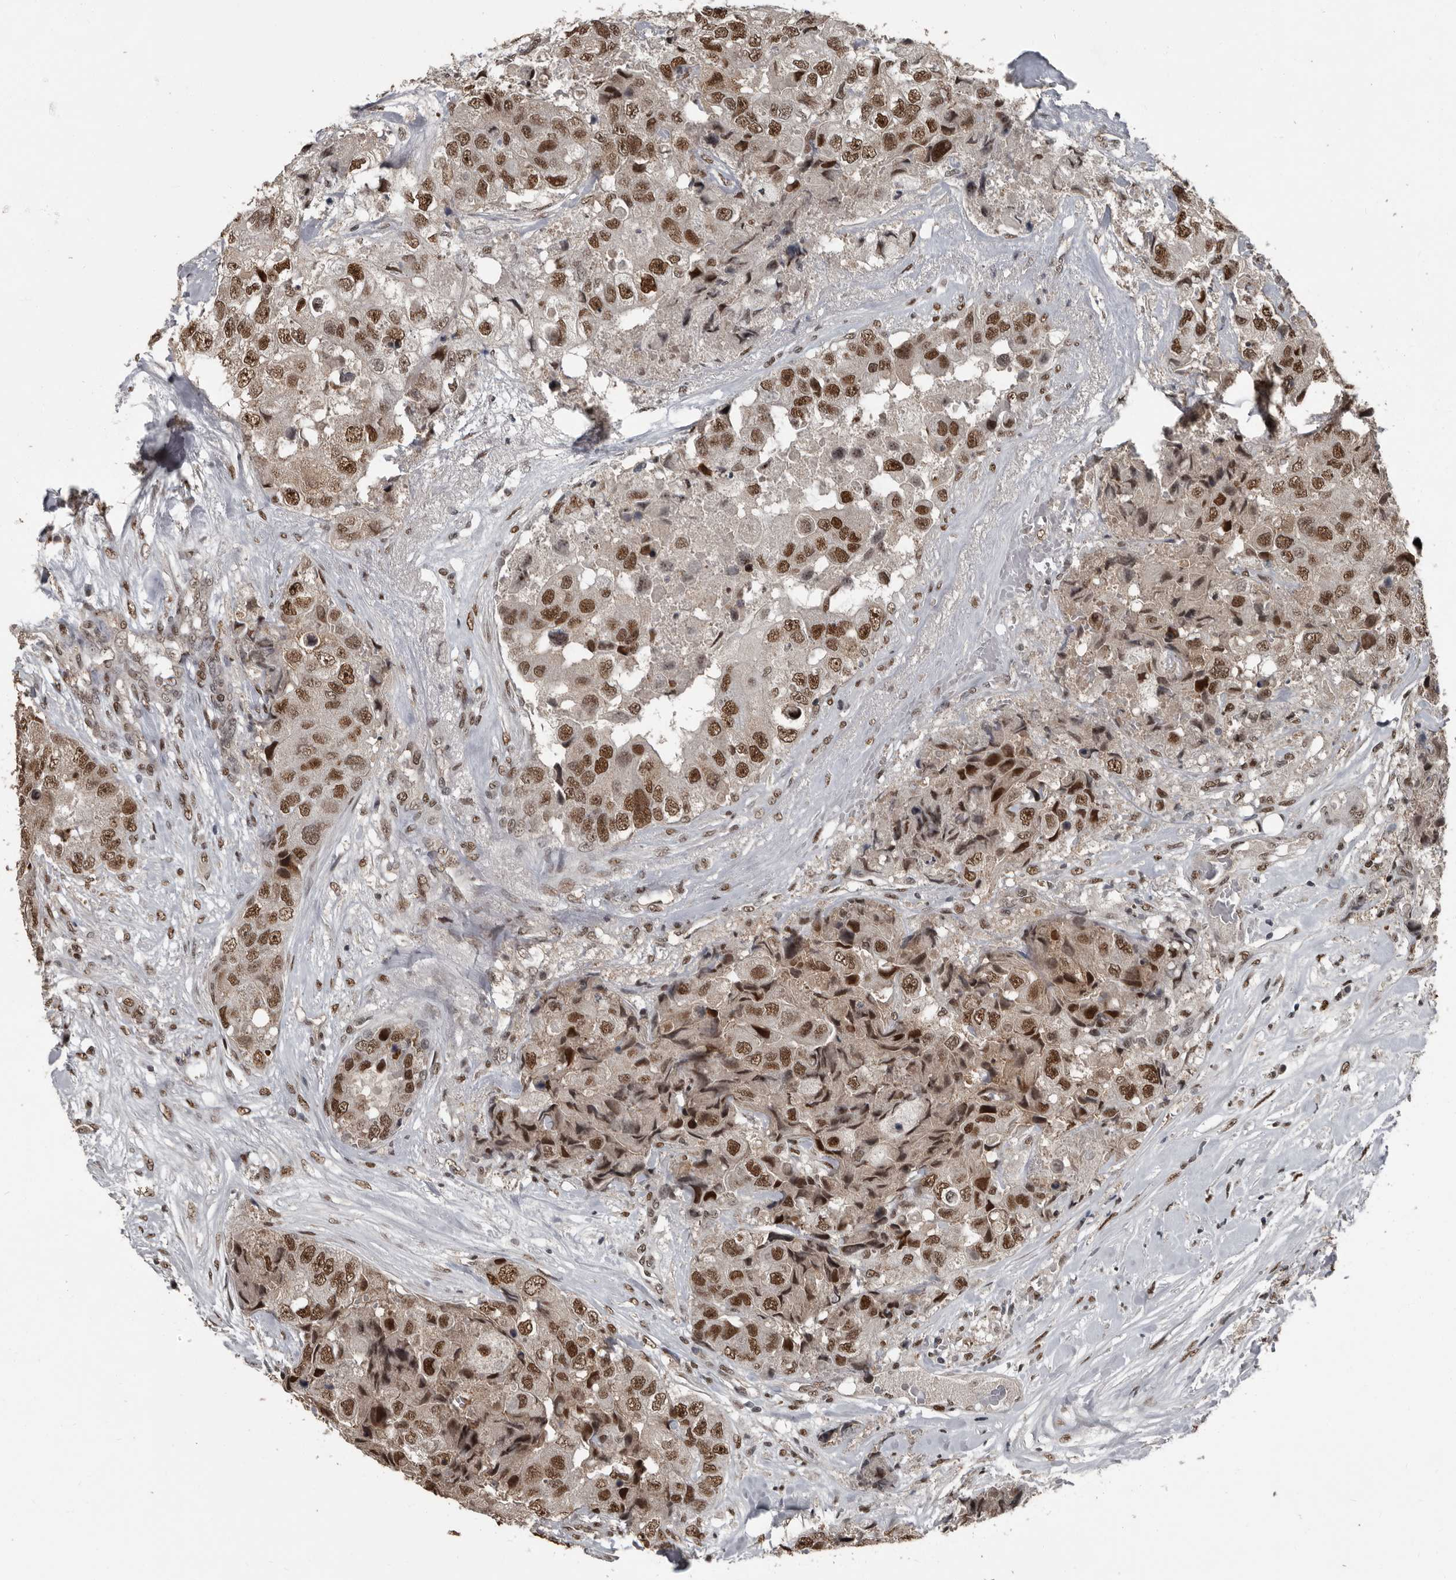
{"staining": {"intensity": "strong", "quantity": ">75%", "location": "nuclear"}, "tissue": "breast cancer", "cell_type": "Tumor cells", "image_type": "cancer", "snomed": [{"axis": "morphology", "description": "Duct carcinoma"}, {"axis": "topography", "description": "Breast"}], "caption": "This image demonstrates immunohistochemistry staining of infiltrating ductal carcinoma (breast), with high strong nuclear staining in approximately >75% of tumor cells.", "gene": "CHD1L", "patient": {"sex": "female", "age": 62}}